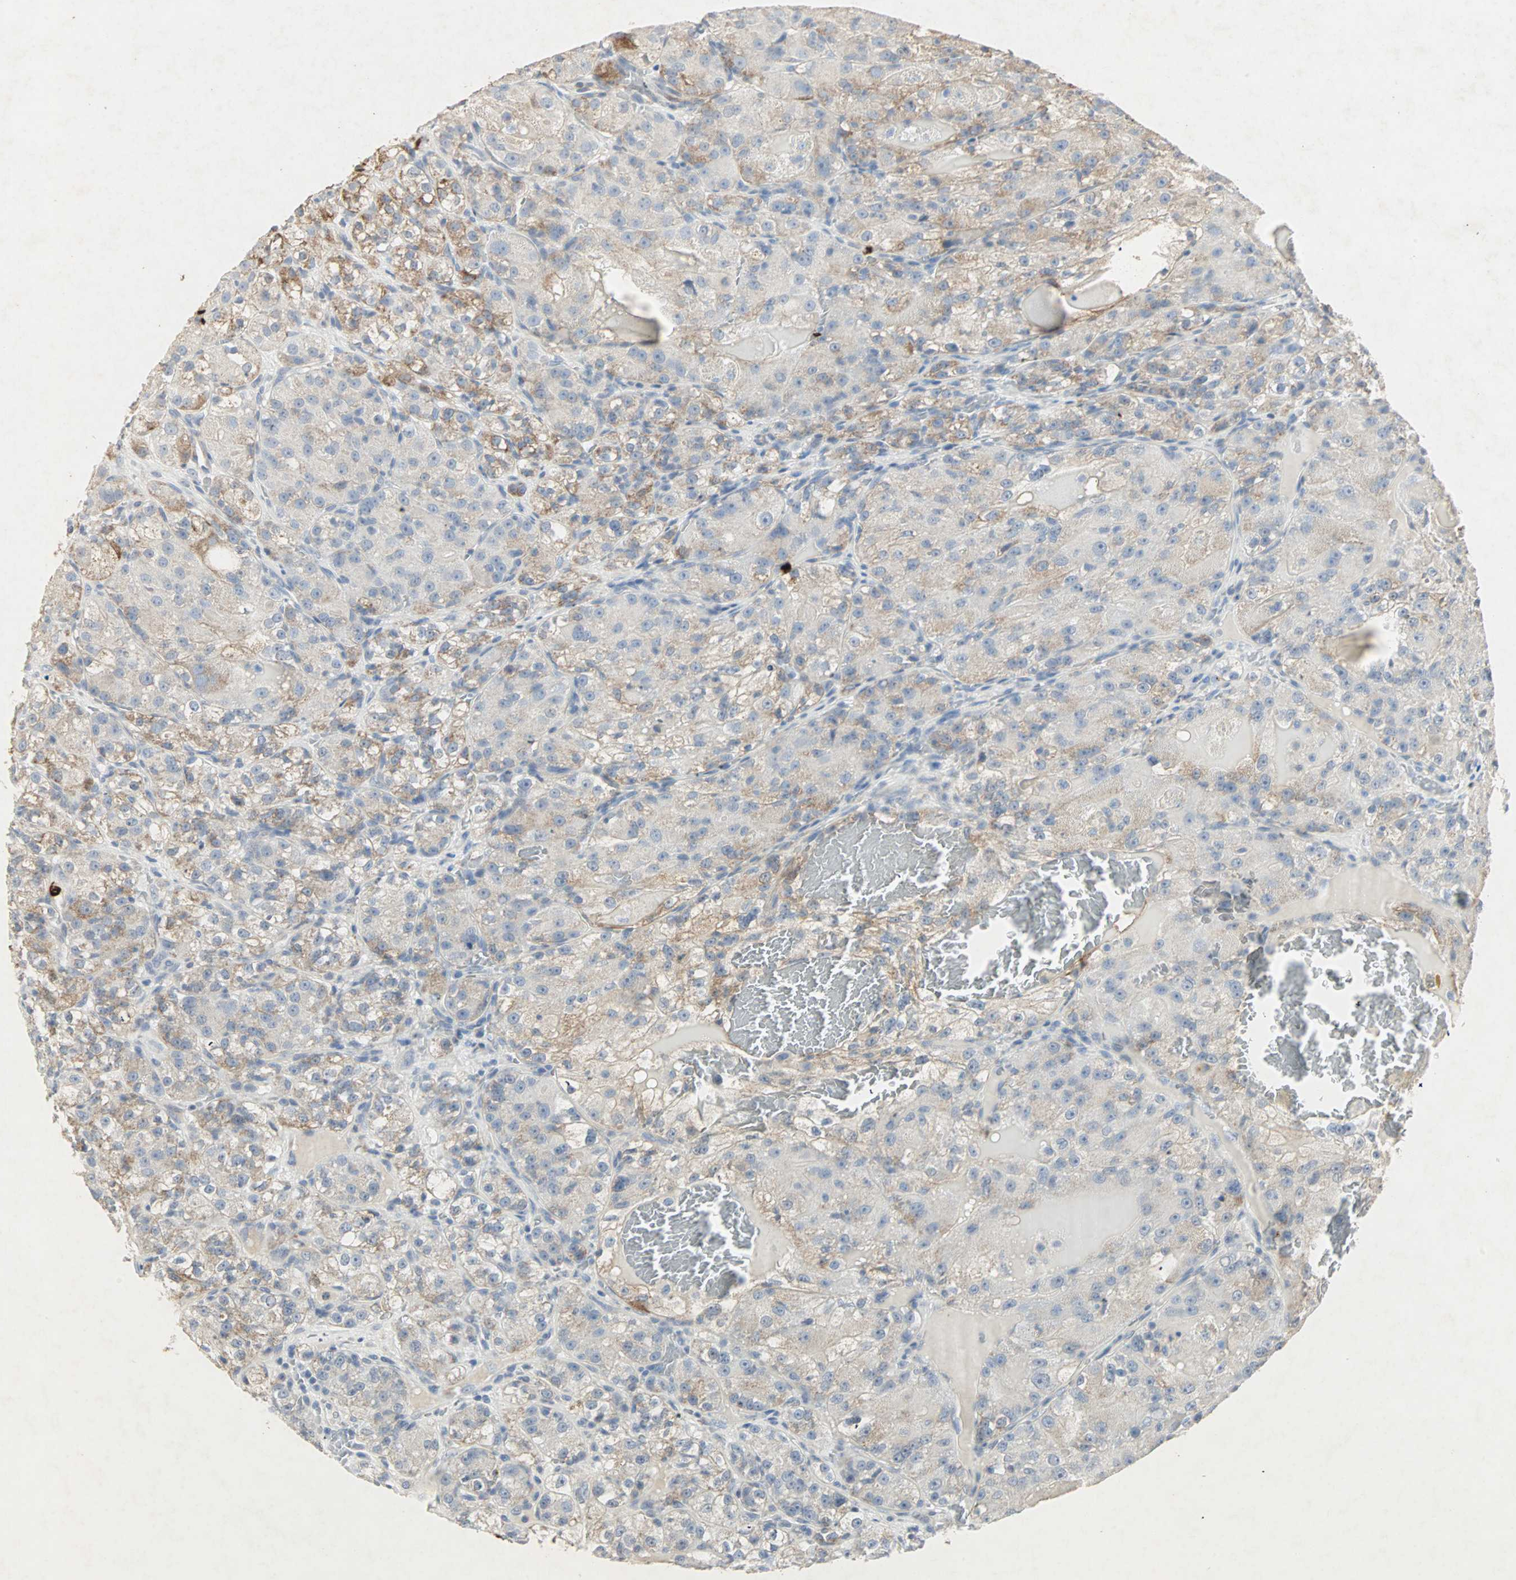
{"staining": {"intensity": "weak", "quantity": "25%-75%", "location": "cytoplasmic/membranous"}, "tissue": "renal cancer", "cell_type": "Tumor cells", "image_type": "cancer", "snomed": [{"axis": "morphology", "description": "Normal tissue, NOS"}, {"axis": "morphology", "description": "Adenocarcinoma, NOS"}, {"axis": "topography", "description": "Kidney"}], "caption": "A histopathology image of renal cancer (adenocarcinoma) stained for a protein exhibits weak cytoplasmic/membranous brown staining in tumor cells.", "gene": "CEACAM6", "patient": {"sex": "male", "age": 61}}